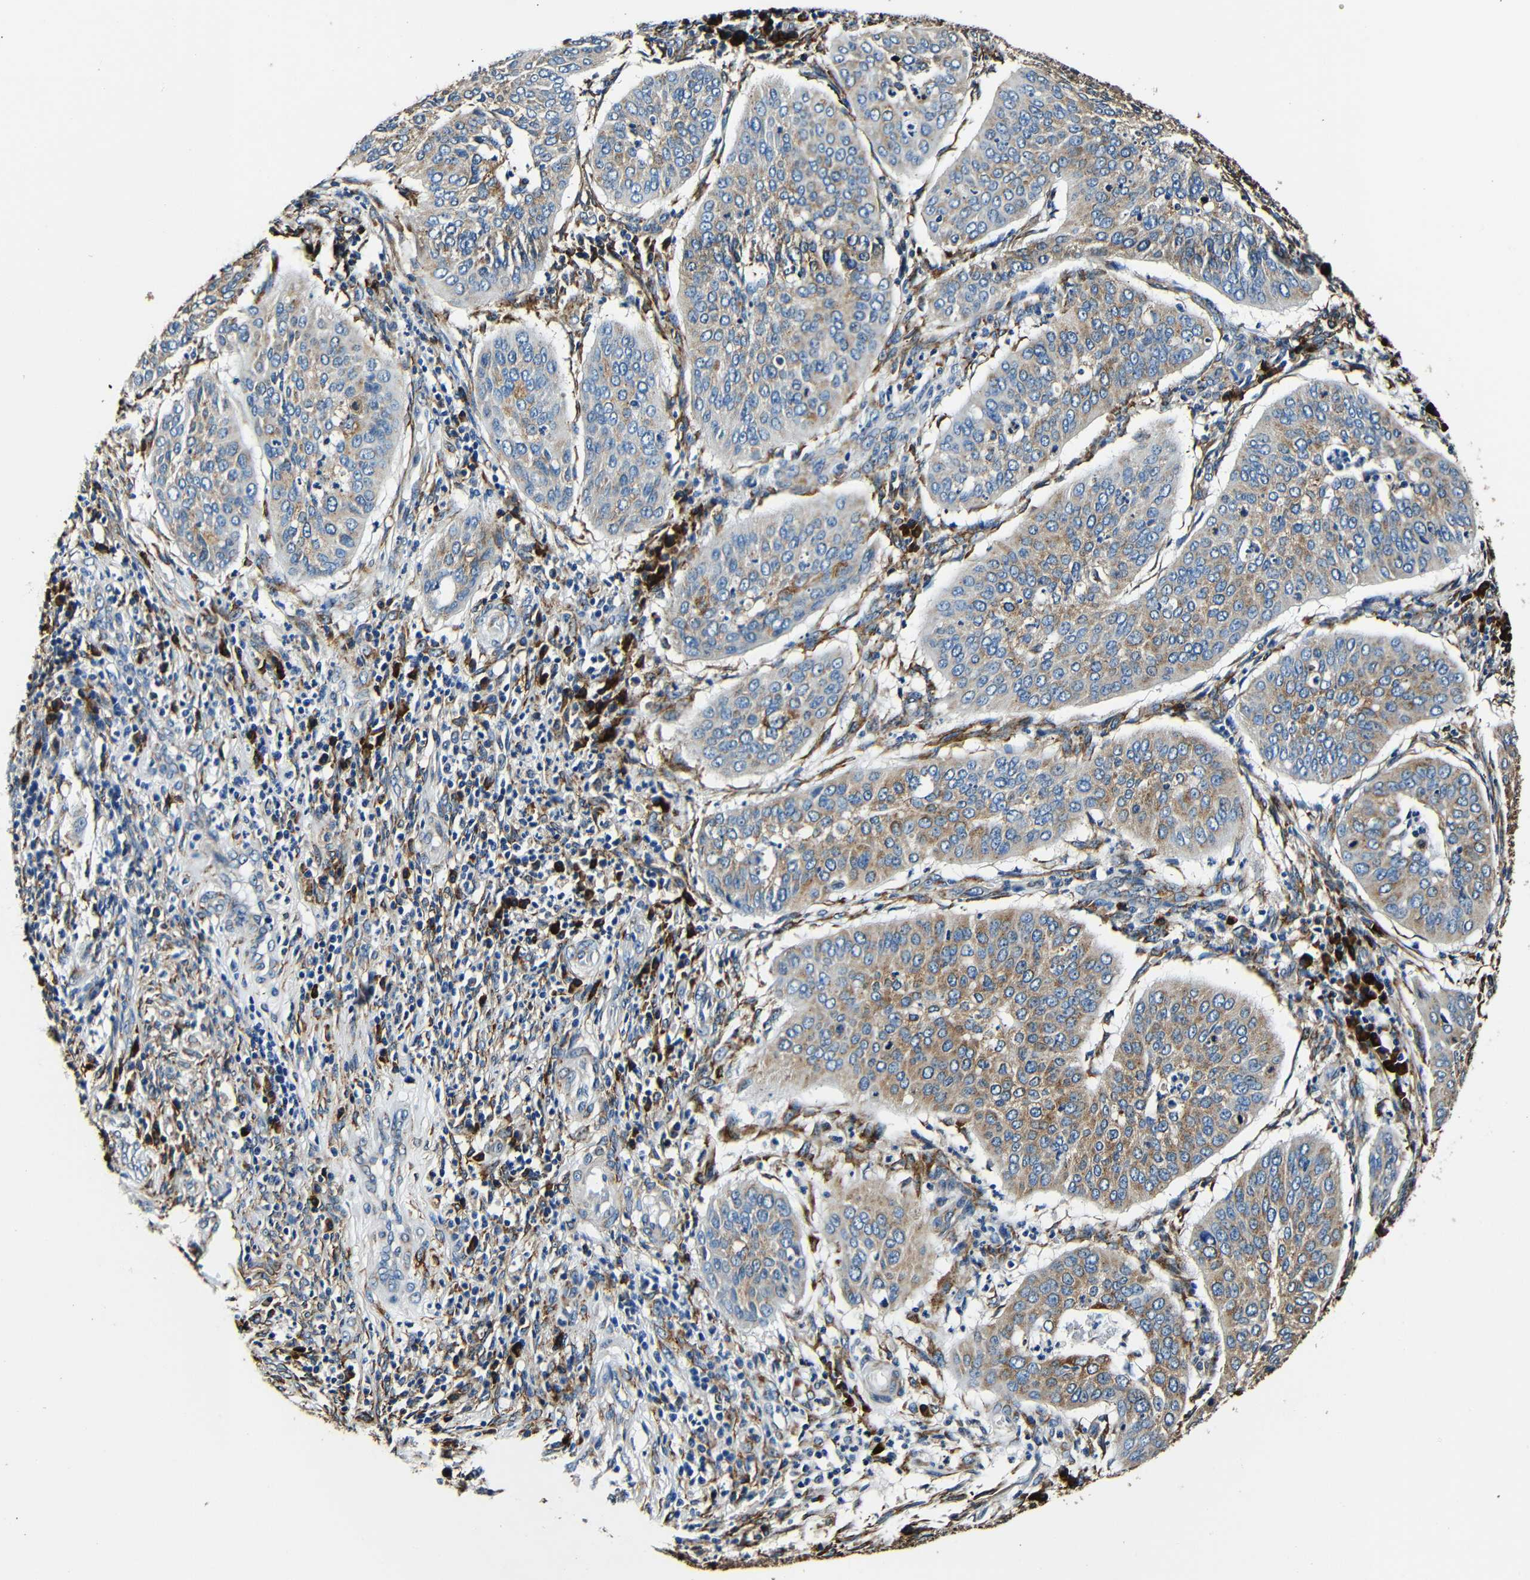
{"staining": {"intensity": "moderate", "quantity": ">75%", "location": "cytoplasmic/membranous"}, "tissue": "cervical cancer", "cell_type": "Tumor cells", "image_type": "cancer", "snomed": [{"axis": "morphology", "description": "Normal tissue, NOS"}, {"axis": "morphology", "description": "Squamous cell carcinoma, NOS"}, {"axis": "topography", "description": "Cervix"}], "caption": "A photomicrograph of human cervical squamous cell carcinoma stained for a protein exhibits moderate cytoplasmic/membranous brown staining in tumor cells.", "gene": "RRBP1", "patient": {"sex": "female", "age": 39}}